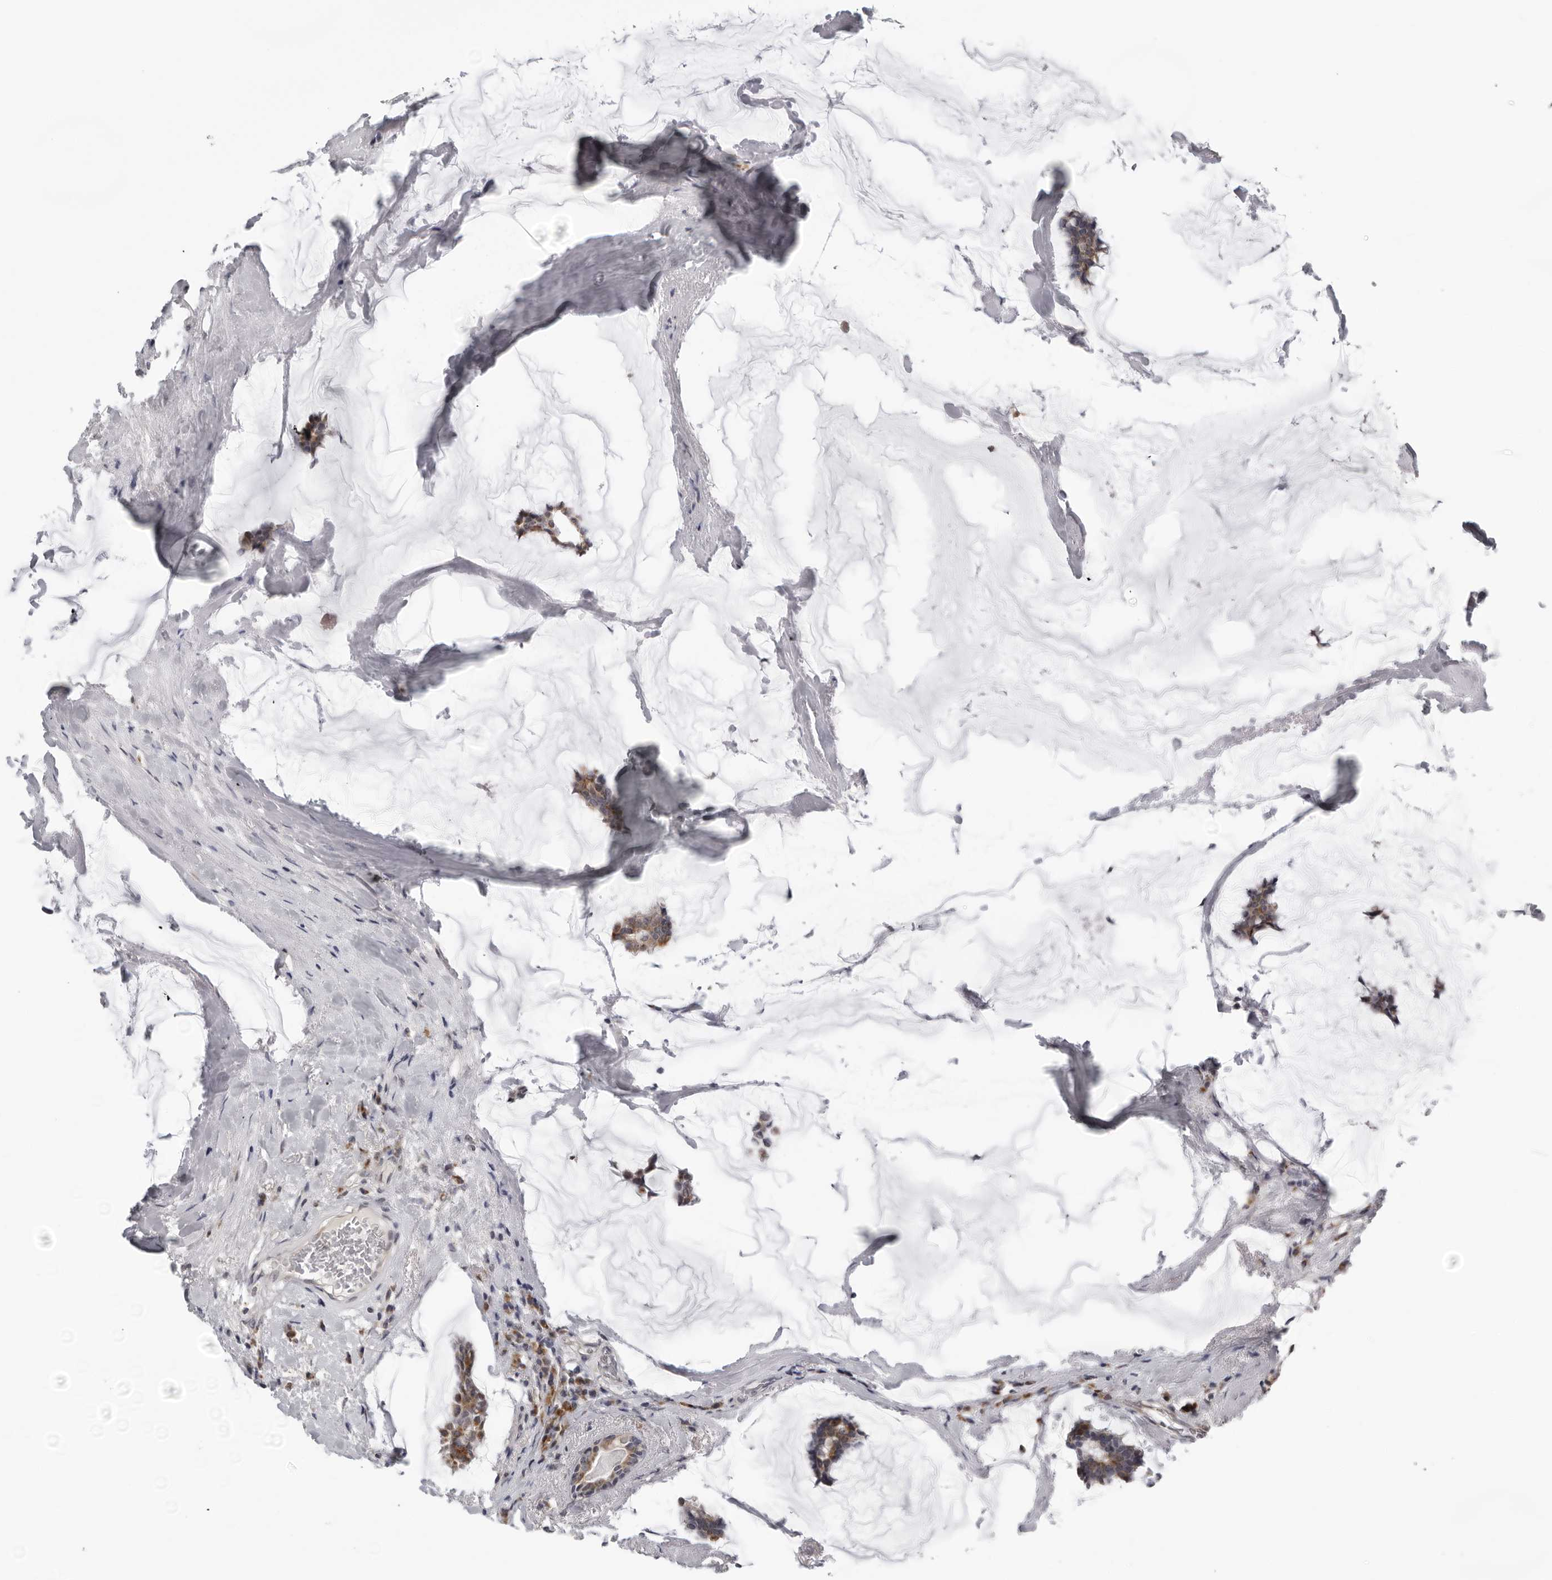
{"staining": {"intensity": "moderate", "quantity": ">75%", "location": "cytoplasmic/membranous"}, "tissue": "breast cancer", "cell_type": "Tumor cells", "image_type": "cancer", "snomed": [{"axis": "morphology", "description": "Duct carcinoma"}, {"axis": "topography", "description": "Breast"}], "caption": "Tumor cells reveal moderate cytoplasmic/membranous staining in approximately >75% of cells in breast cancer (infiltrating ductal carcinoma).", "gene": "CPT2", "patient": {"sex": "female", "age": 93}}